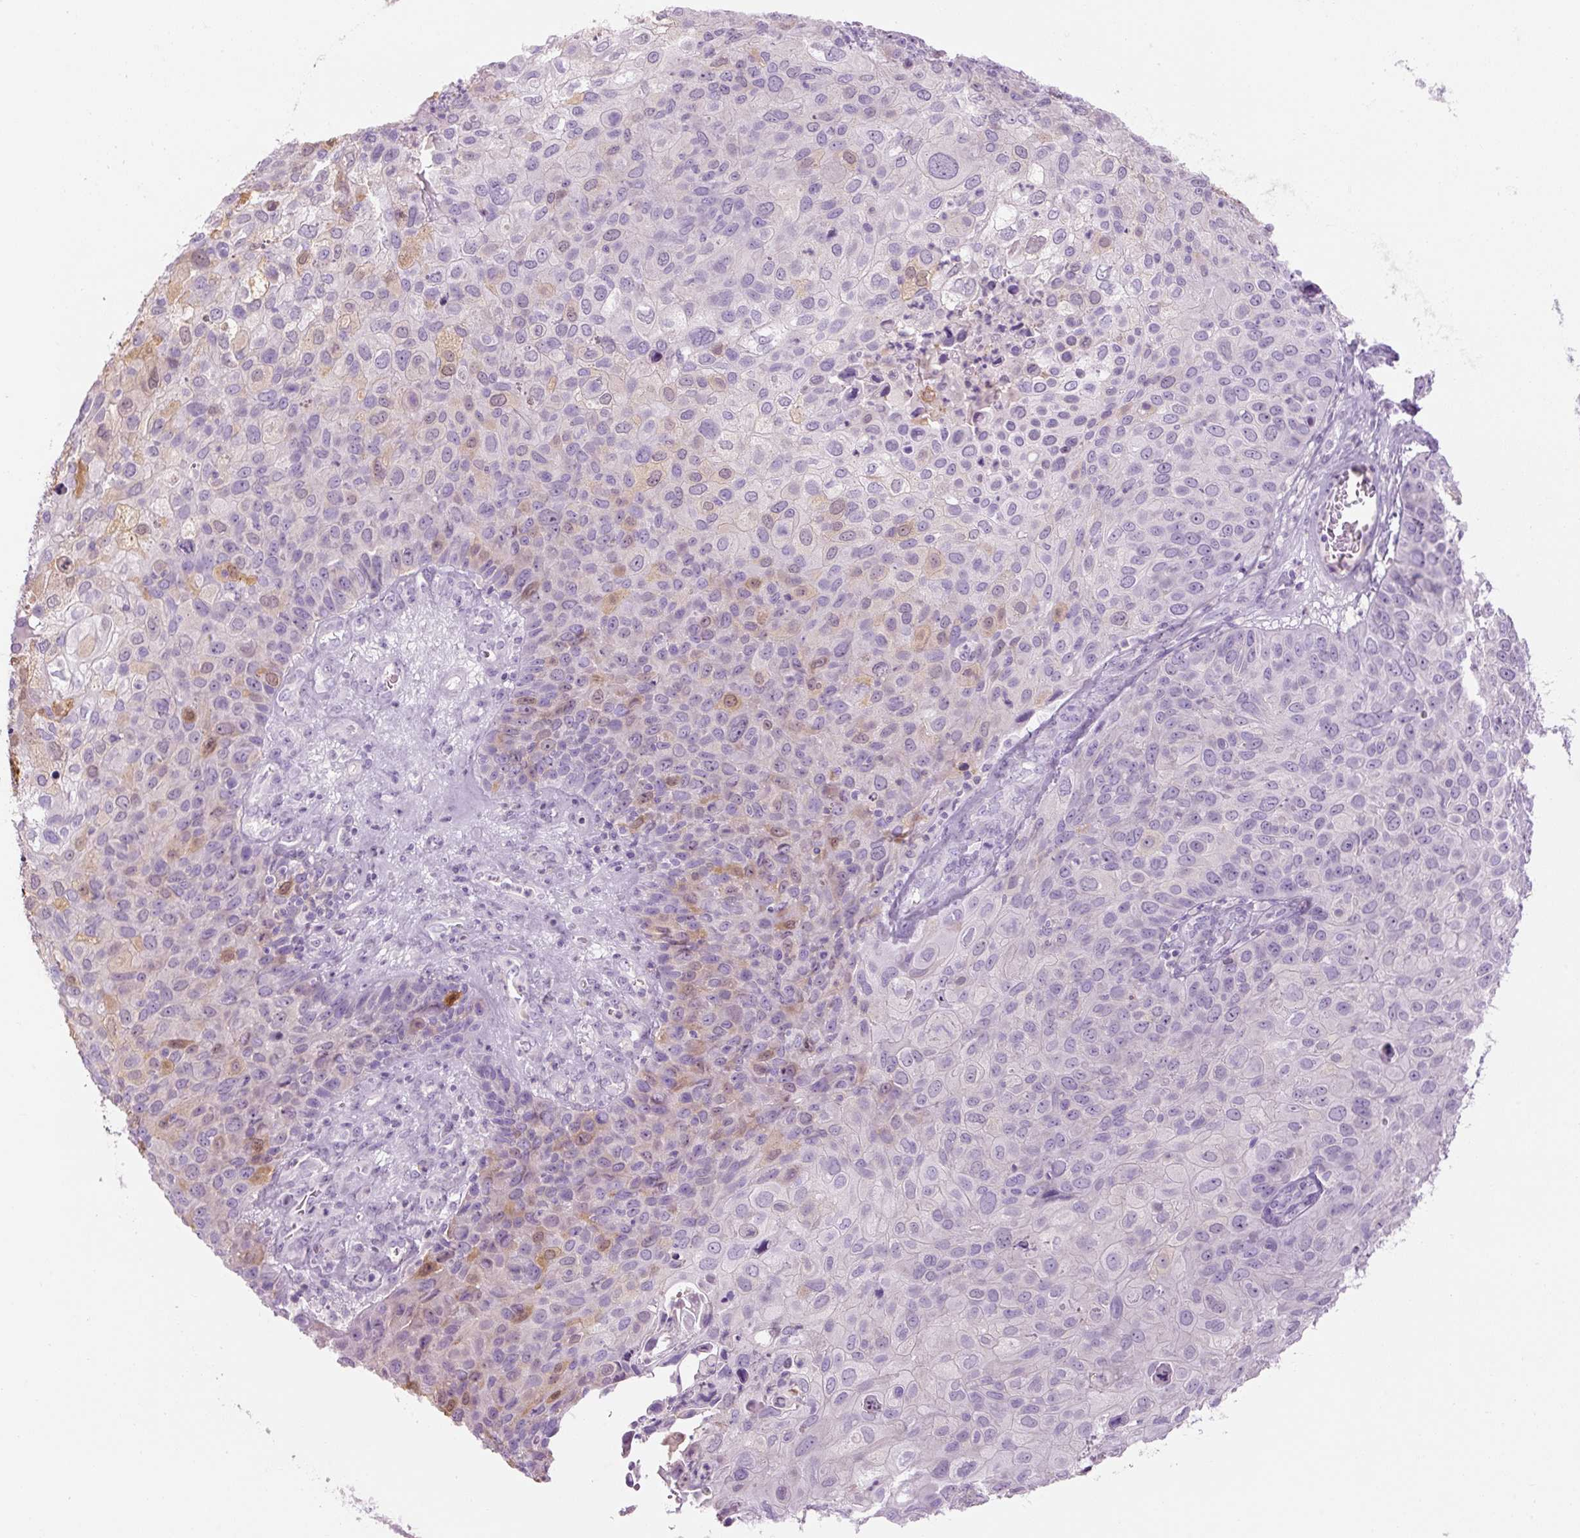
{"staining": {"intensity": "weak", "quantity": "<25%", "location": "cytoplasmic/membranous"}, "tissue": "skin cancer", "cell_type": "Tumor cells", "image_type": "cancer", "snomed": [{"axis": "morphology", "description": "Squamous cell carcinoma, NOS"}, {"axis": "topography", "description": "Skin"}], "caption": "Immunohistochemistry (IHC) photomicrograph of neoplastic tissue: skin squamous cell carcinoma stained with DAB exhibits no significant protein staining in tumor cells.", "gene": "TIGD2", "patient": {"sex": "male", "age": 87}}